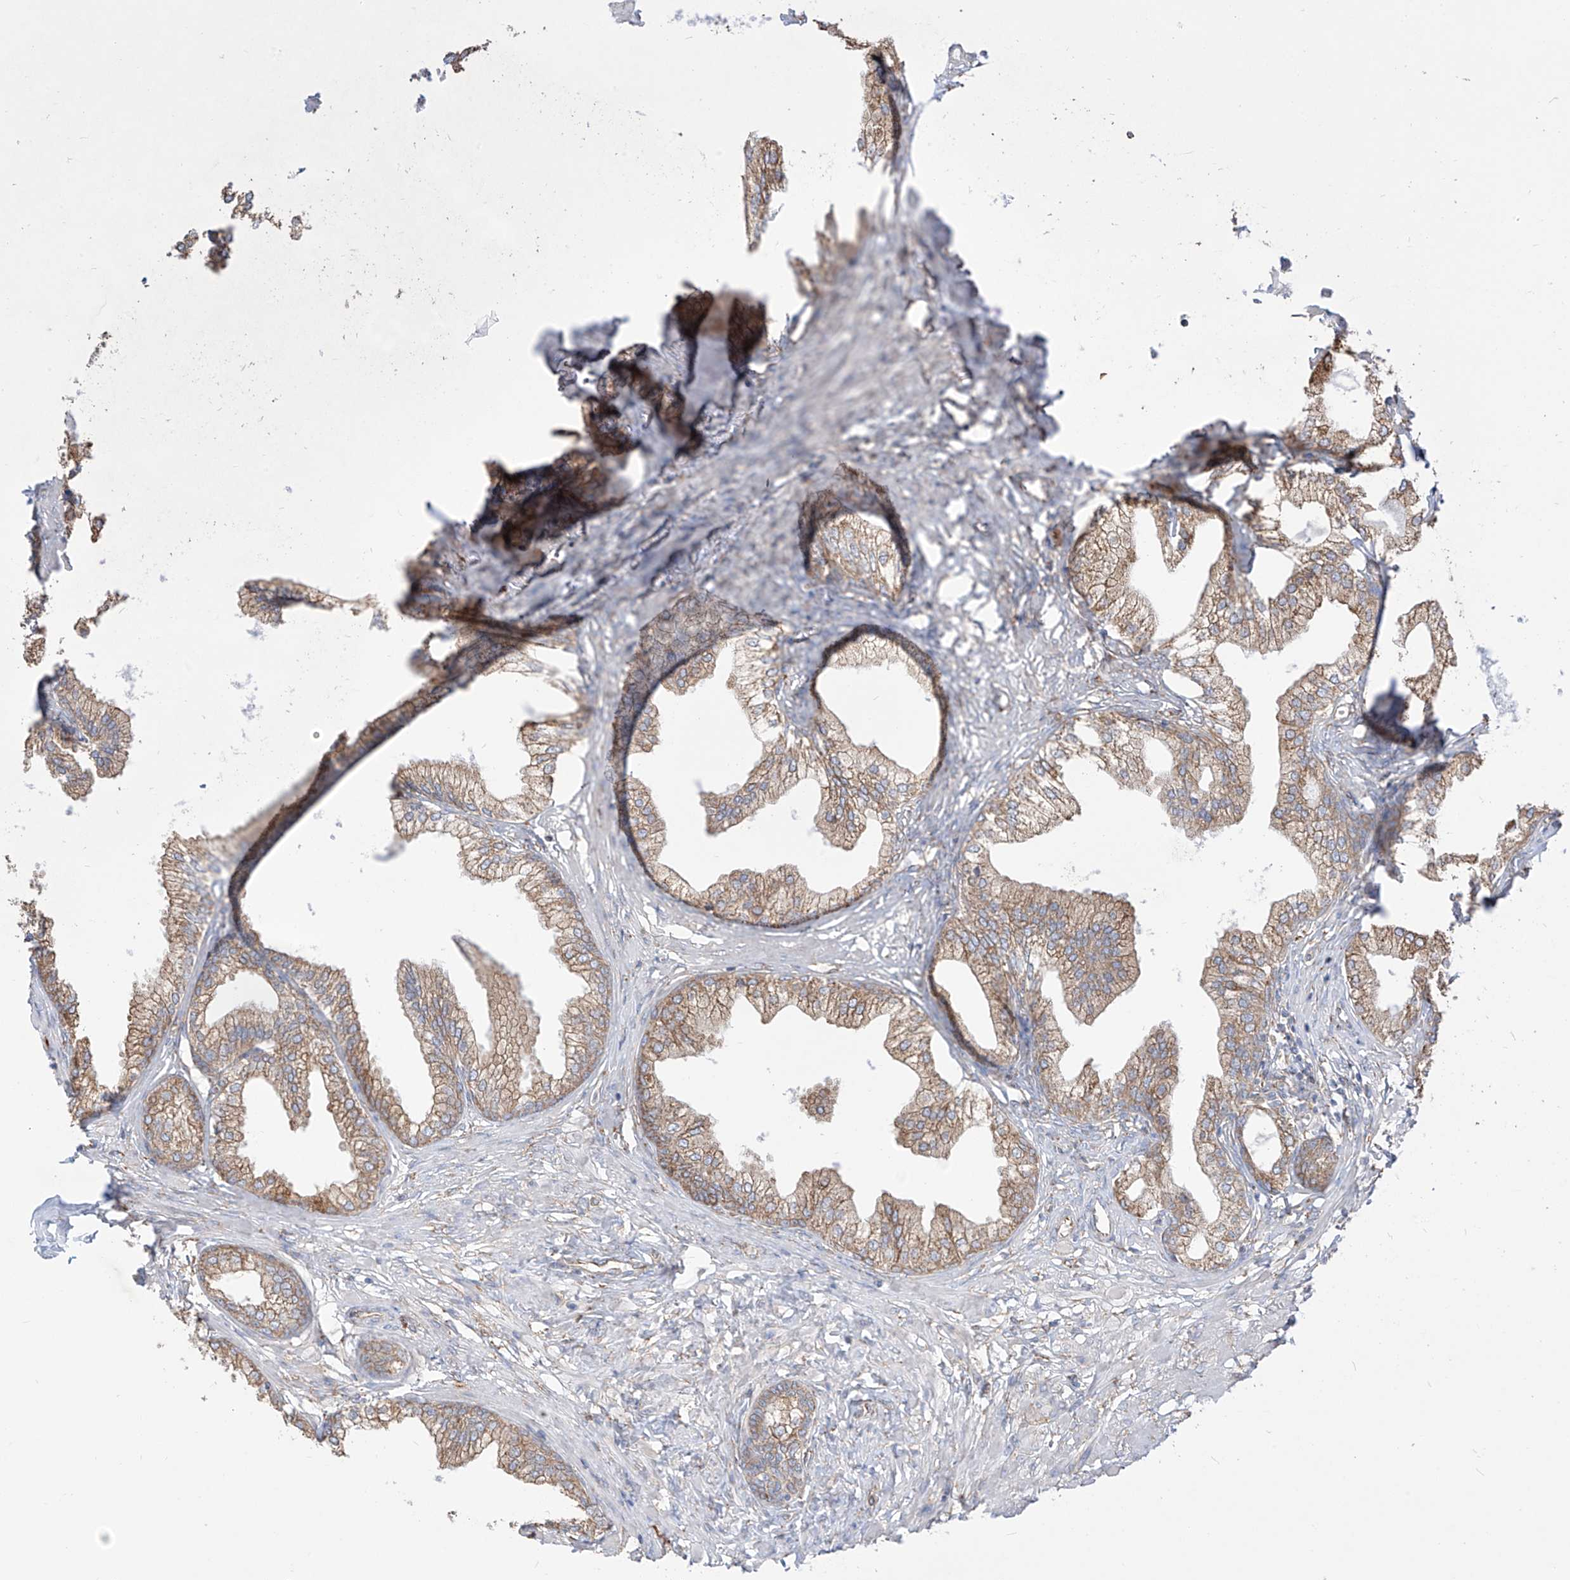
{"staining": {"intensity": "moderate", "quantity": ">75%", "location": "cytoplasmic/membranous"}, "tissue": "prostate", "cell_type": "Glandular cells", "image_type": "normal", "snomed": [{"axis": "morphology", "description": "Normal tissue, NOS"}, {"axis": "morphology", "description": "Urothelial carcinoma, Low grade"}, {"axis": "topography", "description": "Urinary bladder"}, {"axis": "topography", "description": "Prostate"}], "caption": "Immunohistochemical staining of benign prostate exhibits >75% levels of moderate cytoplasmic/membranous protein staining in approximately >75% of glandular cells. (Brightfield microscopy of DAB IHC at high magnification).", "gene": "PDIA6", "patient": {"sex": "male", "age": 60}}